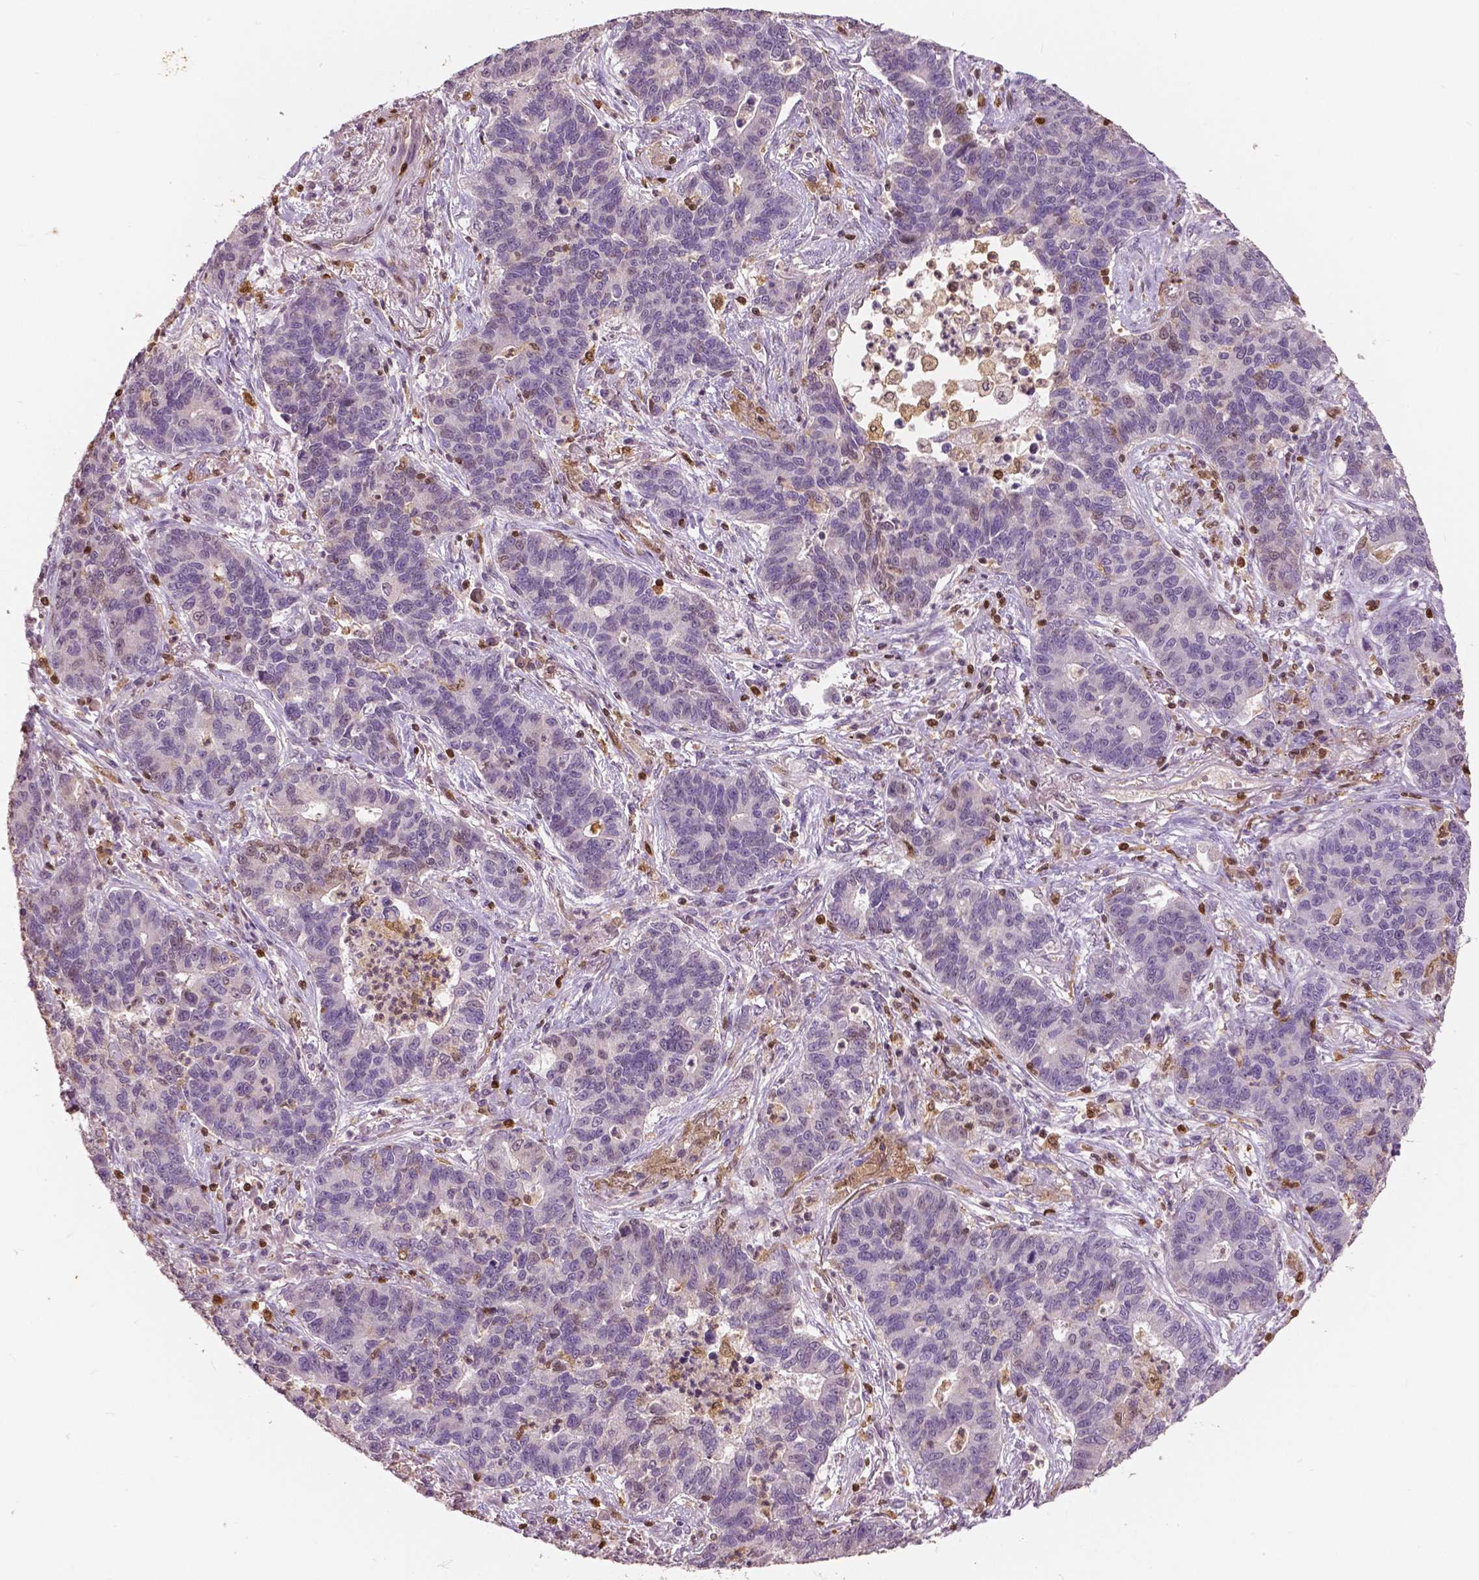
{"staining": {"intensity": "negative", "quantity": "none", "location": "none"}, "tissue": "lung cancer", "cell_type": "Tumor cells", "image_type": "cancer", "snomed": [{"axis": "morphology", "description": "Adenocarcinoma, NOS"}, {"axis": "topography", "description": "Lung"}], "caption": "A high-resolution image shows immunohistochemistry staining of lung cancer (adenocarcinoma), which reveals no significant expression in tumor cells.", "gene": "S100A4", "patient": {"sex": "female", "age": 57}}